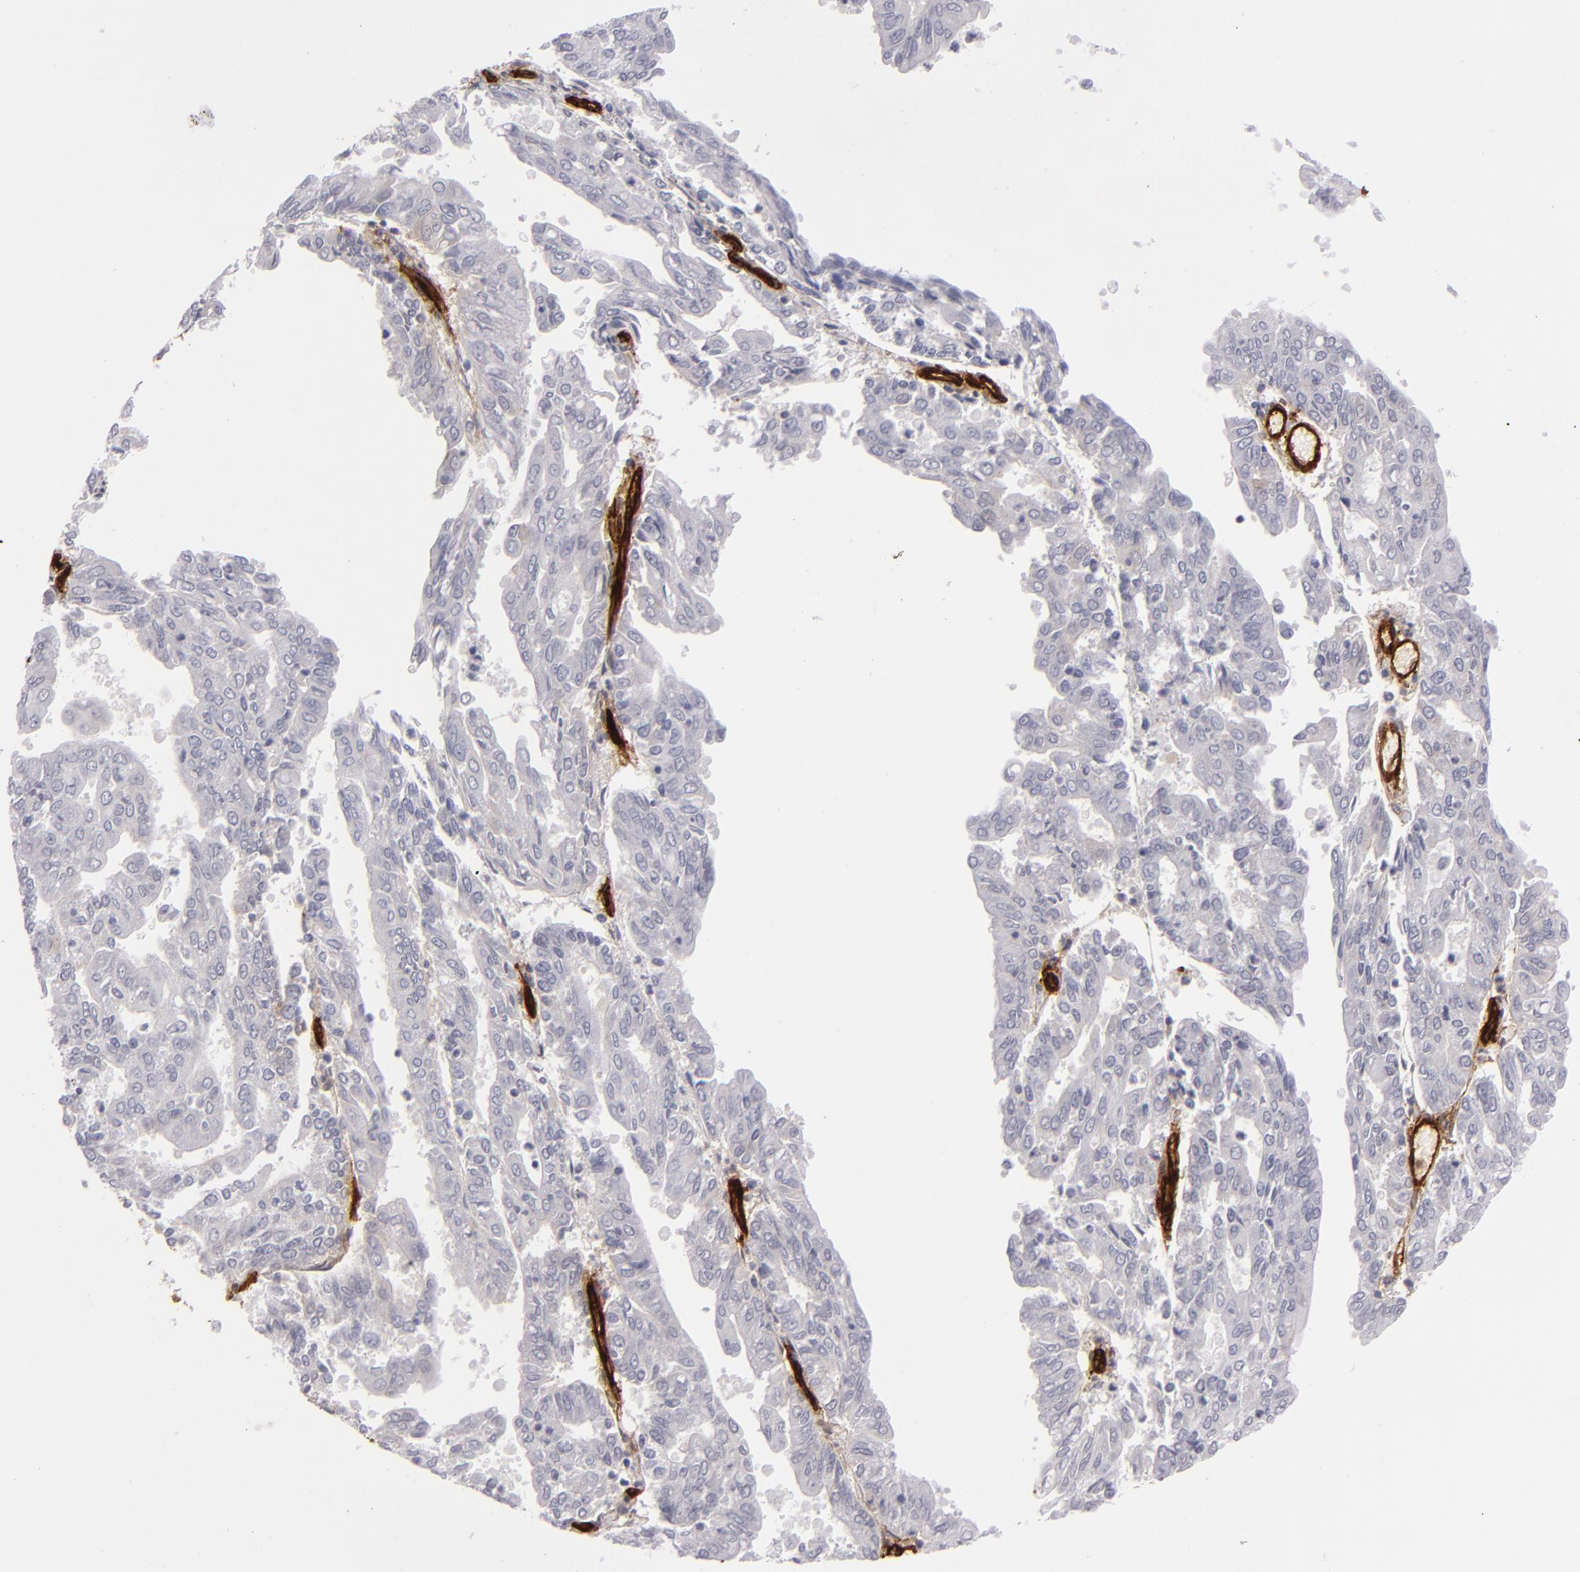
{"staining": {"intensity": "negative", "quantity": "none", "location": "none"}, "tissue": "endometrial cancer", "cell_type": "Tumor cells", "image_type": "cancer", "snomed": [{"axis": "morphology", "description": "Adenocarcinoma, NOS"}, {"axis": "topography", "description": "Endometrium"}], "caption": "Adenocarcinoma (endometrial) was stained to show a protein in brown. There is no significant staining in tumor cells.", "gene": "MCAM", "patient": {"sex": "female", "age": 79}}